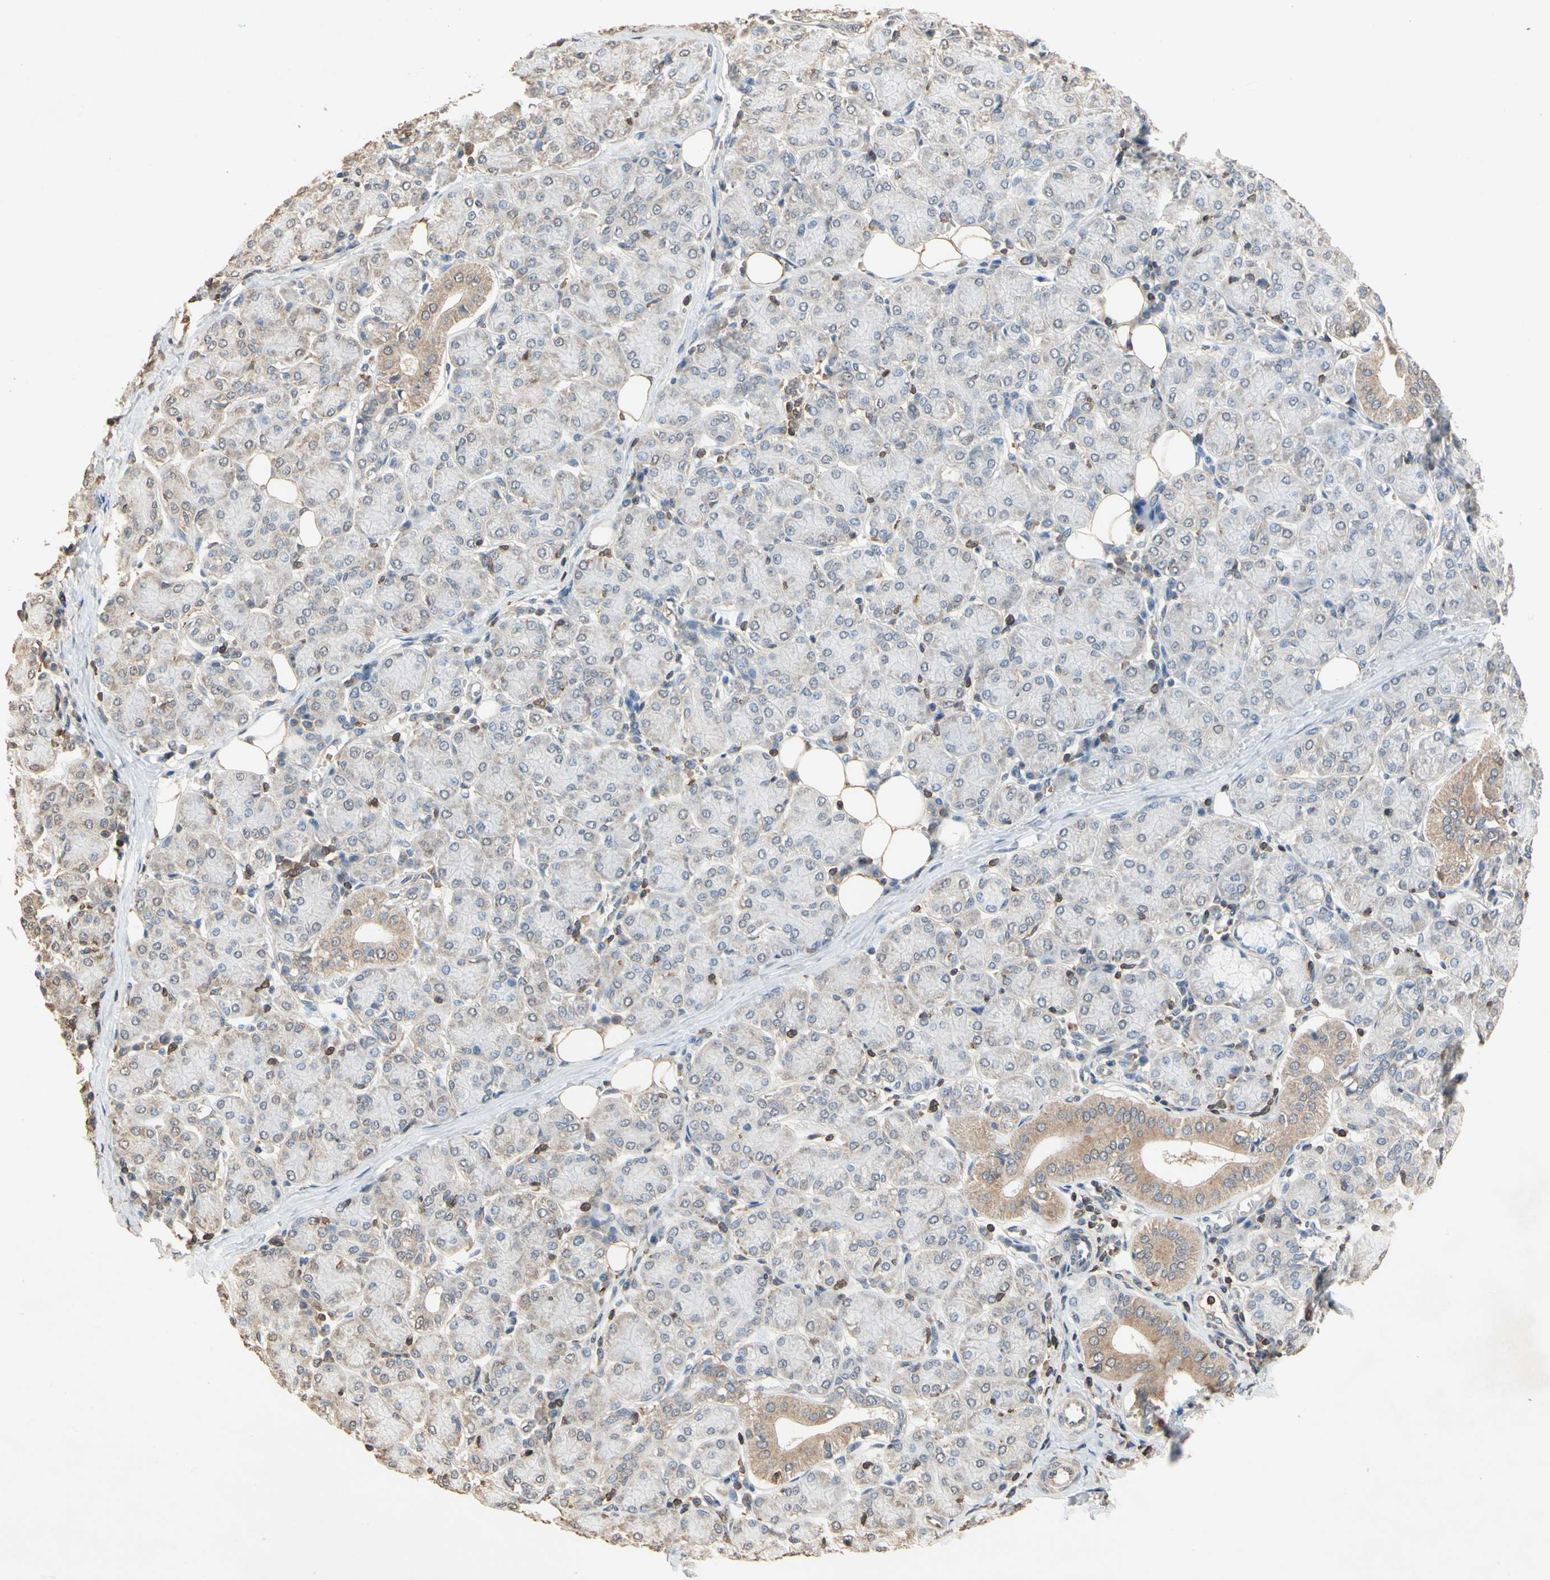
{"staining": {"intensity": "moderate", "quantity": "<25%", "location": "cytoplasmic/membranous"}, "tissue": "salivary gland", "cell_type": "Glandular cells", "image_type": "normal", "snomed": [{"axis": "morphology", "description": "Normal tissue, NOS"}, {"axis": "morphology", "description": "Inflammation, NOS"}, {"axis": "topography", "description": "Lymph node"}, {"axis": "topography", "description": "Salivary gland"}], "caption": "A low amount of moderate cytoplasmic/membranous positivity is seen in approximately <25% of glandular cells in normal salivary gland.", "gene": "MAP3K10", "patient": {"sex": "male", "age": 3}}